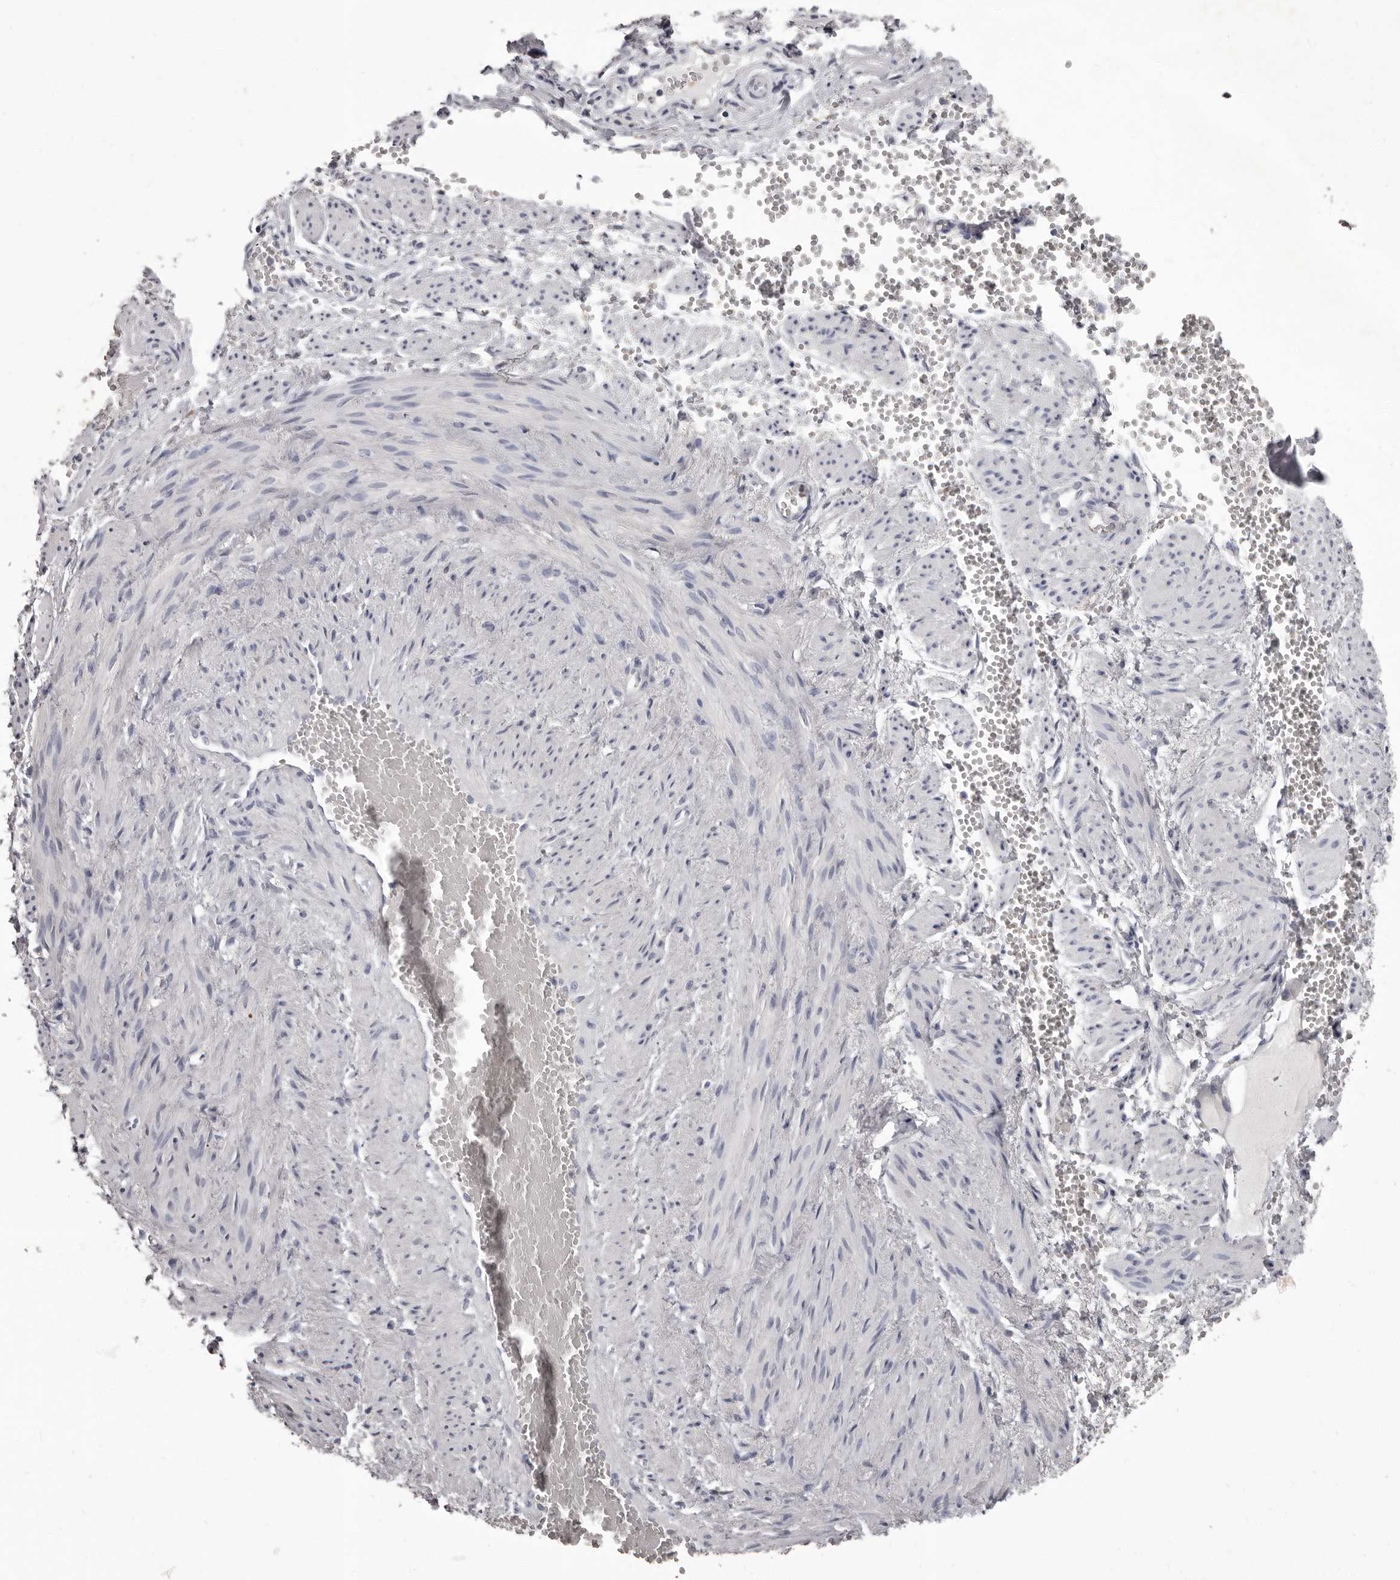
{"staining": {"intensity": "negative", "quantity": "none", "location": "none"}, "tissue": "adipose tissue", "cell_type": "Adipocytes", "image_type": "normal", "snomed": [{"axis": "morphology", "description": "Normal tissue, NOS"}, {"axis": "topography", "description": "Smooth muscle"}, {"axis": "topography", "description": "Peripheral nerve tissue"}], "caption": "The histopathology image exhibits no significant expression in adipocytes of adipose tissue. (DAB immunohistochemistry (IHC) visualized using brightfield microscopy, high magnification).", "gene": "APEH", "patient": {"sex": "female", "age": 39}}